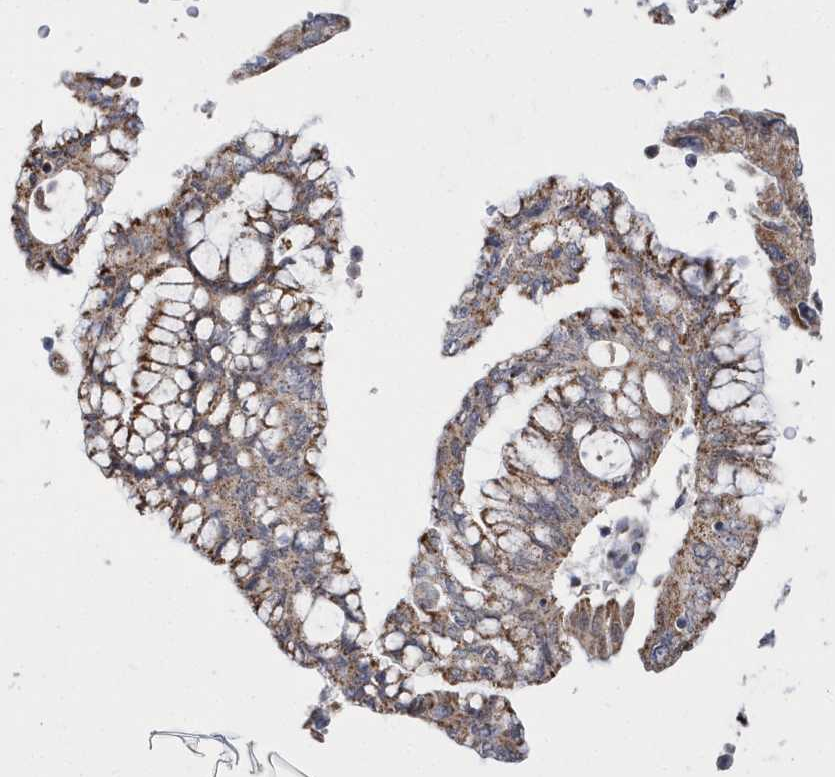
{"staining": {"intensity": "moderate", "quantity": ">75%", "location": "cytoplasmic/membranous"}, "tissue": "pancreatic cancer", "cell_type": "Tumor cells", "image_type": "cancer", "snomed": [{"axis": "morphology", "description": "Adenocarcinoma, NOS"}, {"axis": "topography", "description": "Pancreas"}], "caption": "The micrograph displays a brown stain indicating the presence of a protein in the cytoplasmic/membranous of tumor cells in pancreatic adenocarcinoma. (DAB = brown stain, brightfield microscopy at high magnification).", "gene": "SPATA5", "patient": {"sex": "female", "age": 73}}